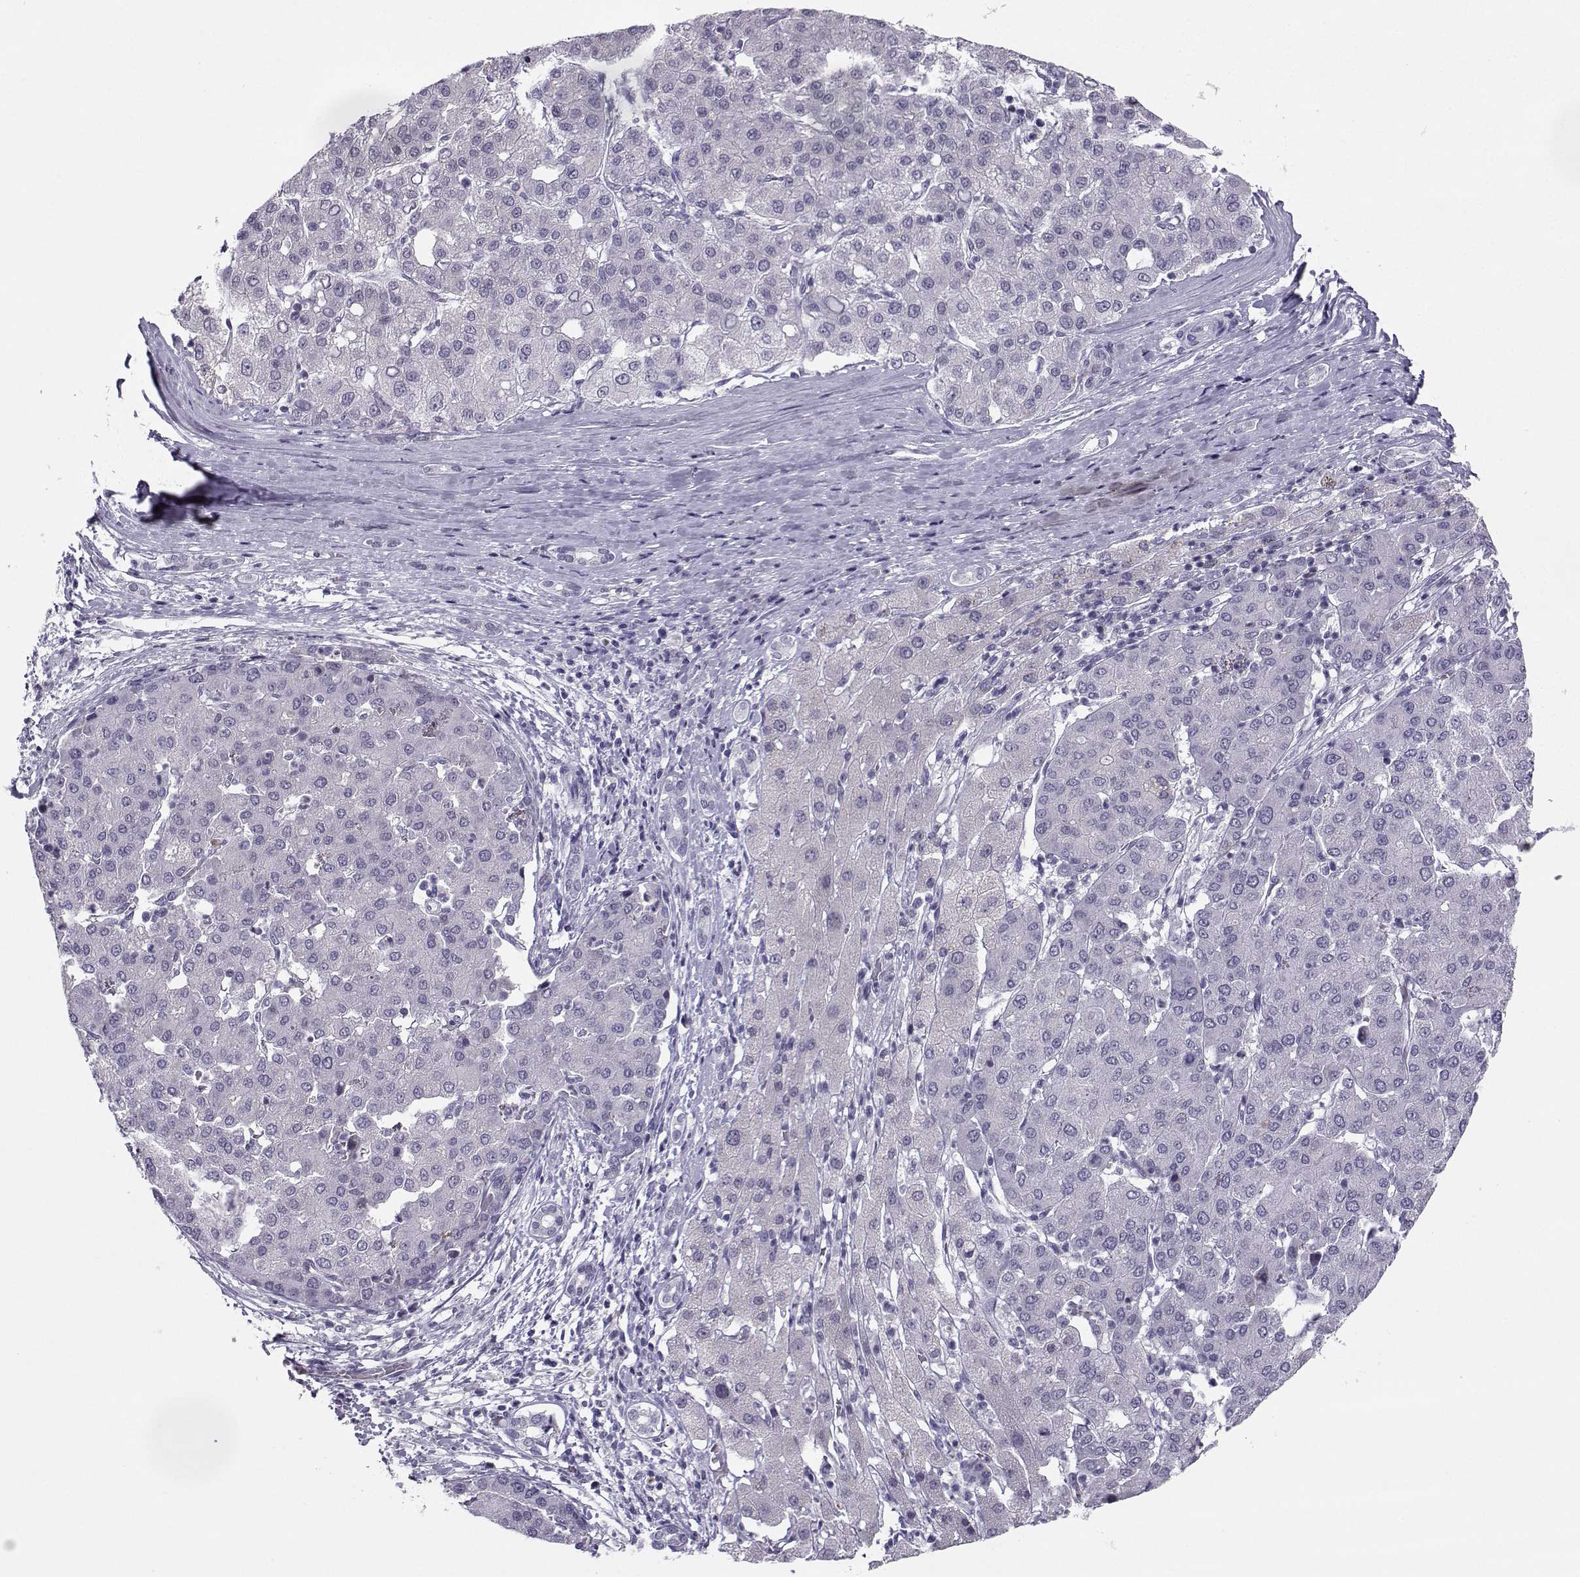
{"staining": {"intensity": "negative", "quantity": "none", "location": "none"}, "tissue": "liver cancer", "cell_type": "Tumor cells", "image_type": "cancer", "snomed": [{"axis": "morphology", "description": "Carcinoma, Hepatocellular, NOS"}, {"axis": "topography", "description": "Liver"}], "caption": "Histopathology image shows no protein expression in tumor cells of hepatocellular carcinoma (liver) tissue.", "gene": "LHX1", "patient": {"sex": "male", "age": 65}}